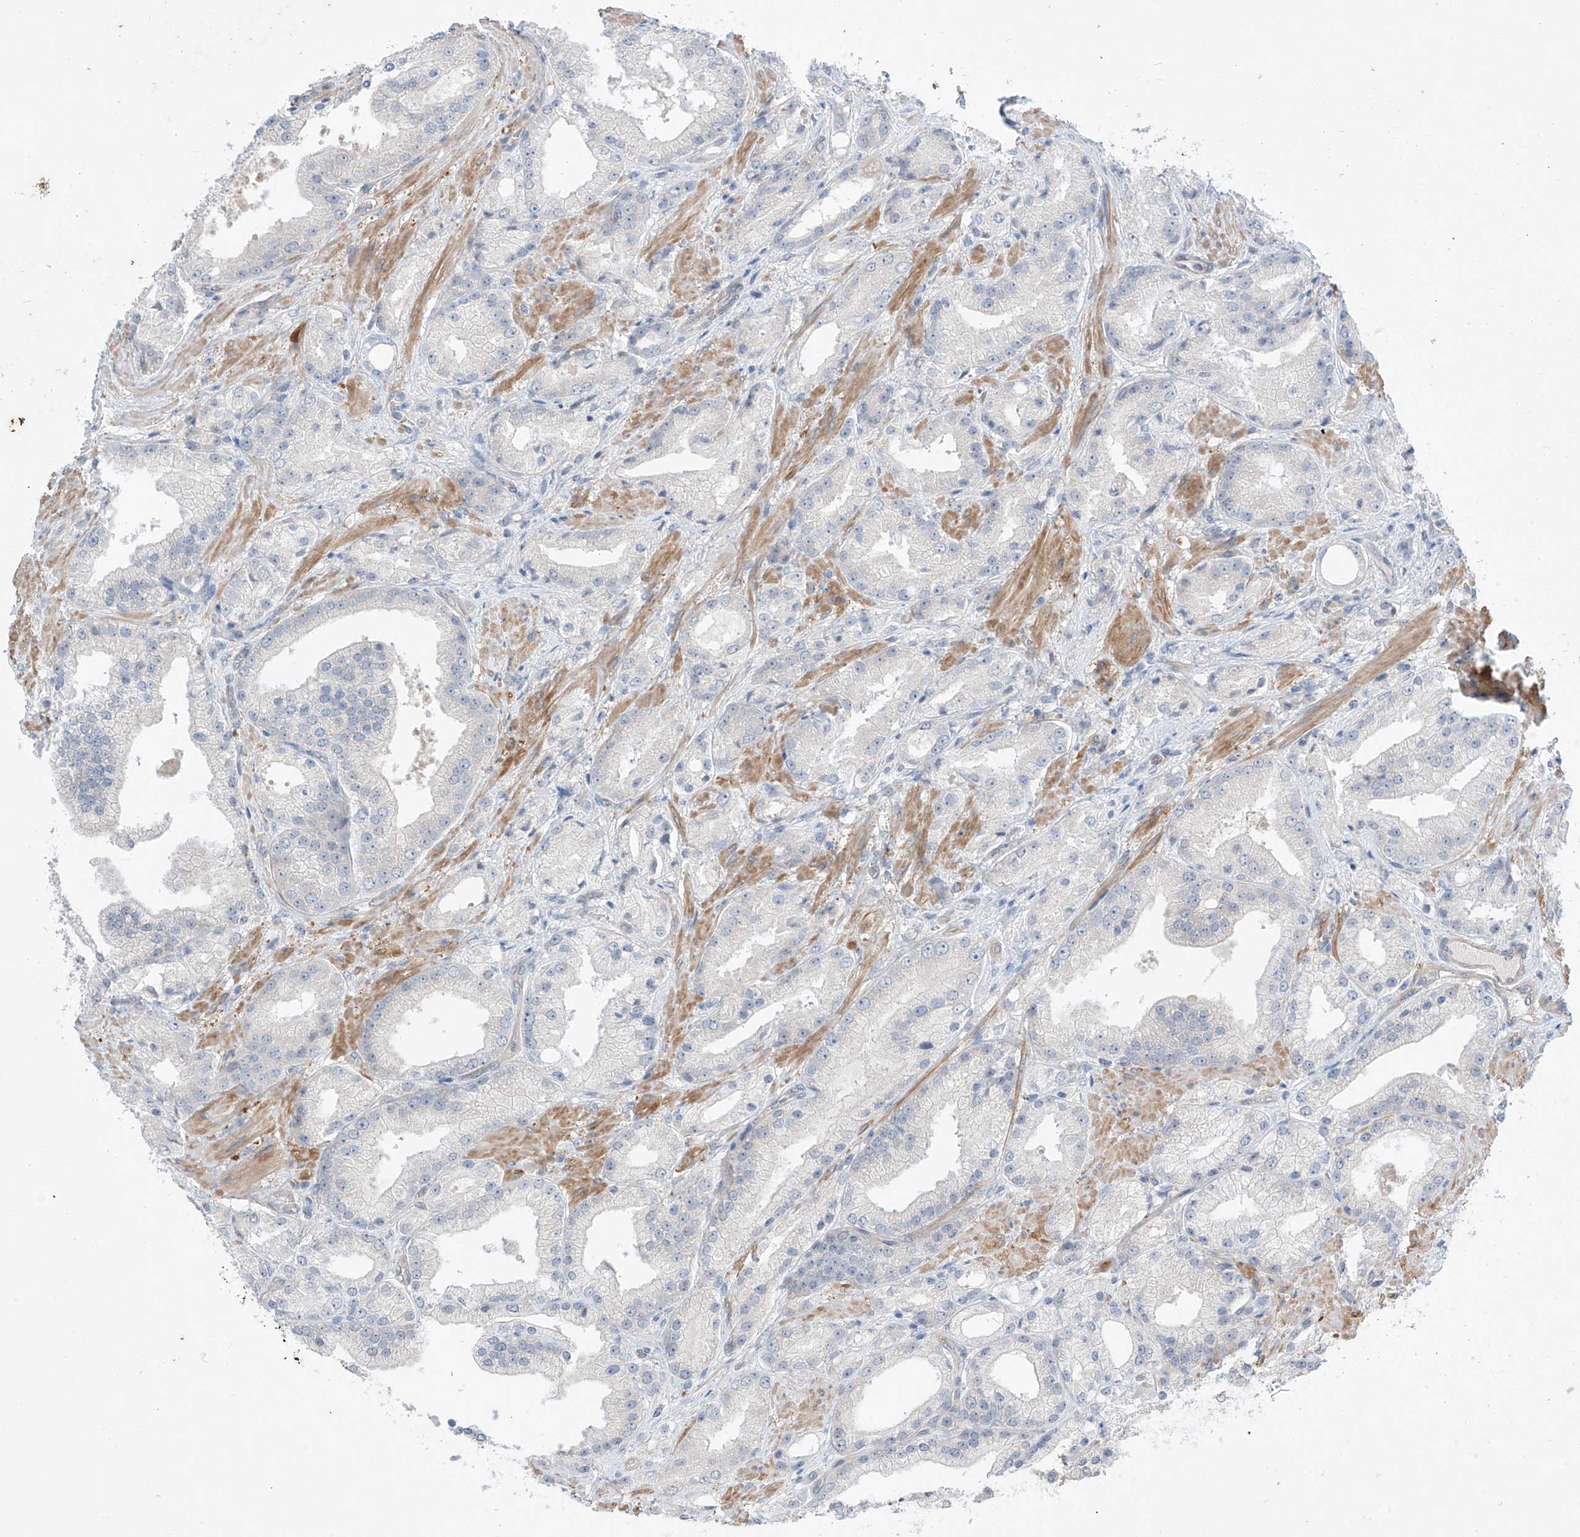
{"staining": {"intensity": "negative", "quantity": "none", "location": "none"}, "tissue": "prostate cancer", "cell_type": "Tumor cells", "image_type": "cancer", "snomed": [{"axis": "morphology", "description": "Adenocarcinoma, Low grade"}, {"axis": "topography", "description": "Prostate"}], "caption": "This is an immunohistochemistry (IHC) micrograph of prostate cancer (low-grade adenocarcinoma). There is no positivity in tumor cells.", "gene": "ABLIM2", "patient": {"sex": "male", "age": 67}}